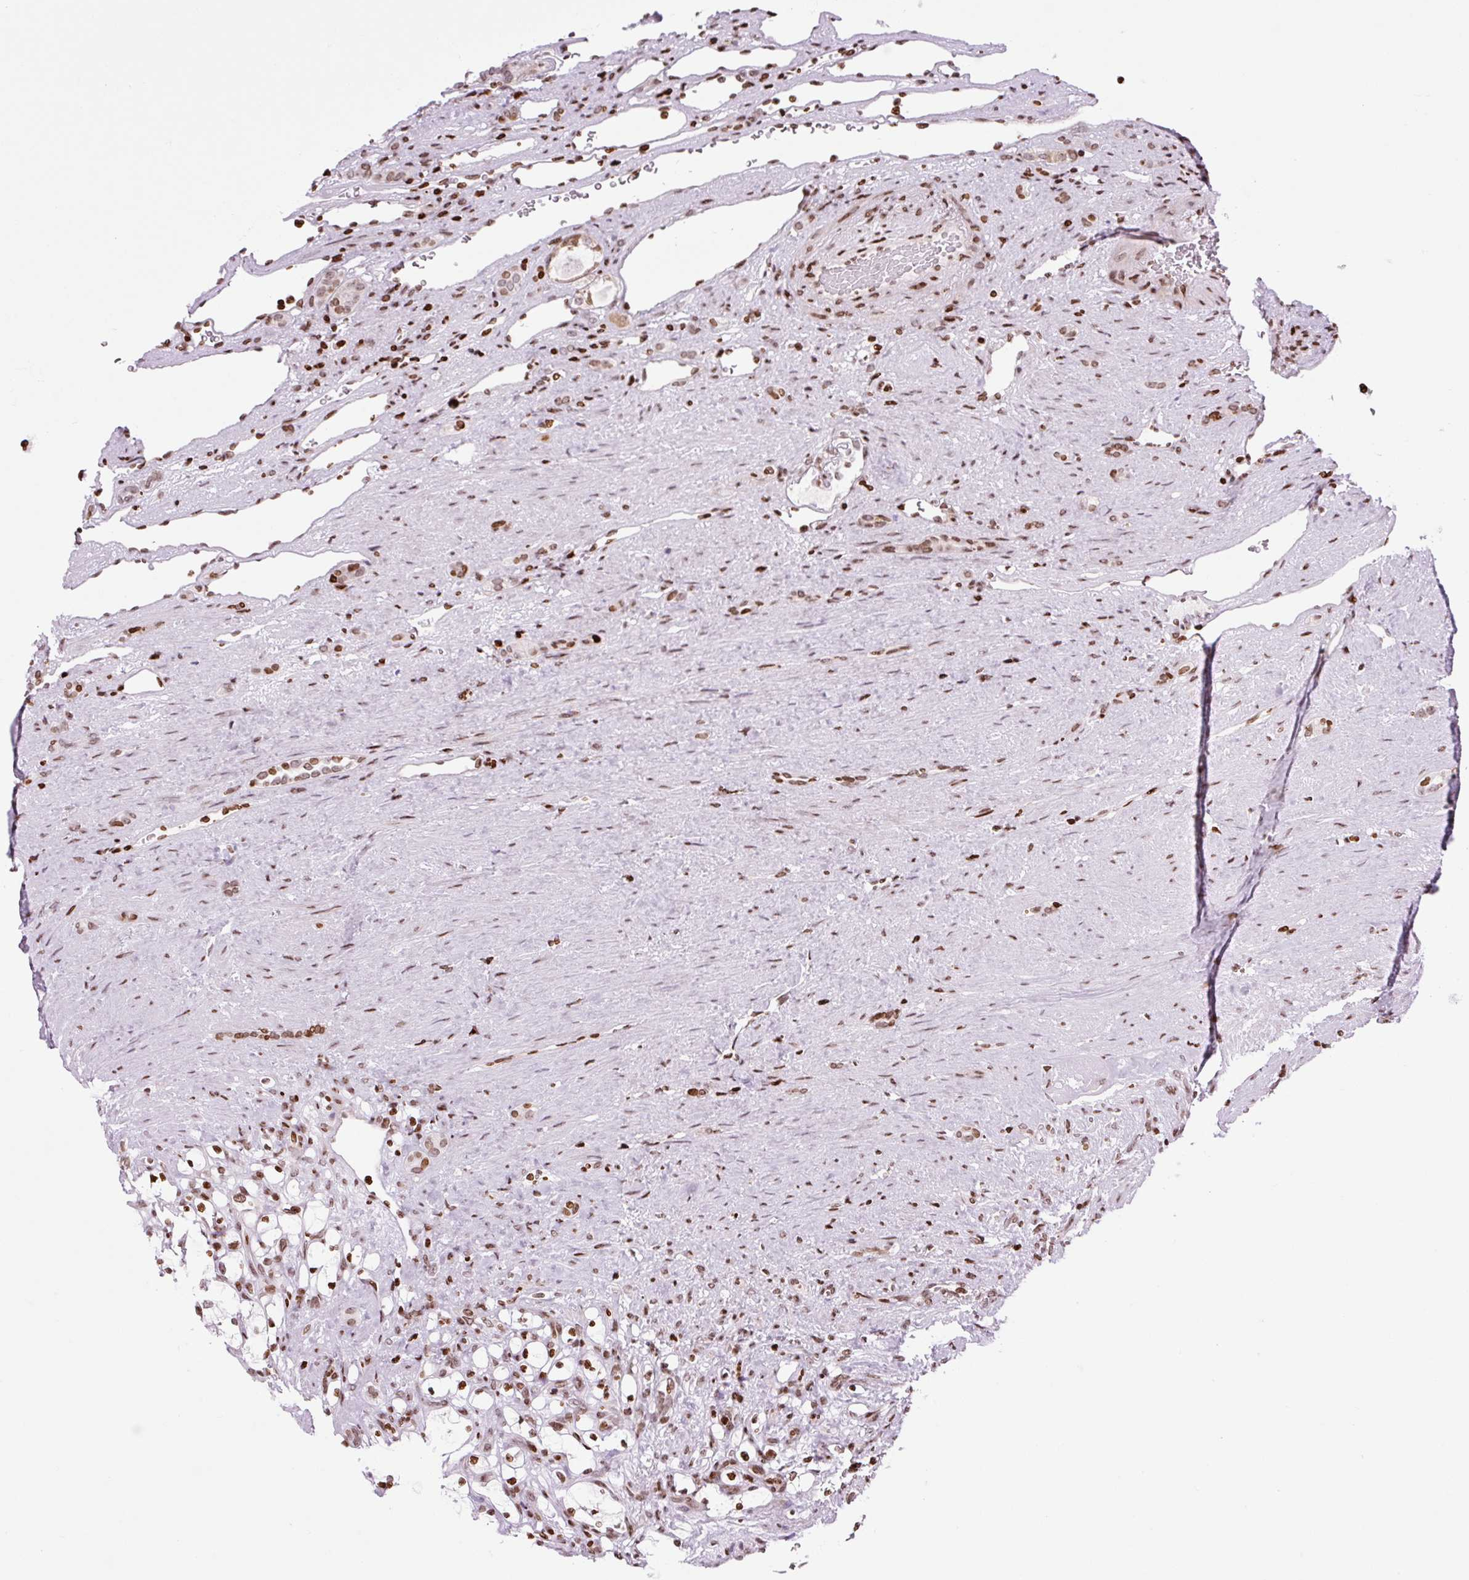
{"staining": {"intensity": "moderate", "quantity": ">75%", "location": "nuclear"}, "tissue": "renal cancer", "cell_type": "Tumor cells", "image_type": "cancer", "snomed": [{"axis": "morphology", "description": "Adenocarcinoma, NOS"}, {"axis": "topography", "description": "Kidney"}], "caption": "Brown immunohistochemical staining in adenocarcinoma (renal) shows moderate nuclear positivity in about >75% of tumor cells.", "gene": "H1-3", "patient": {"sex": "female", "age": 69}}